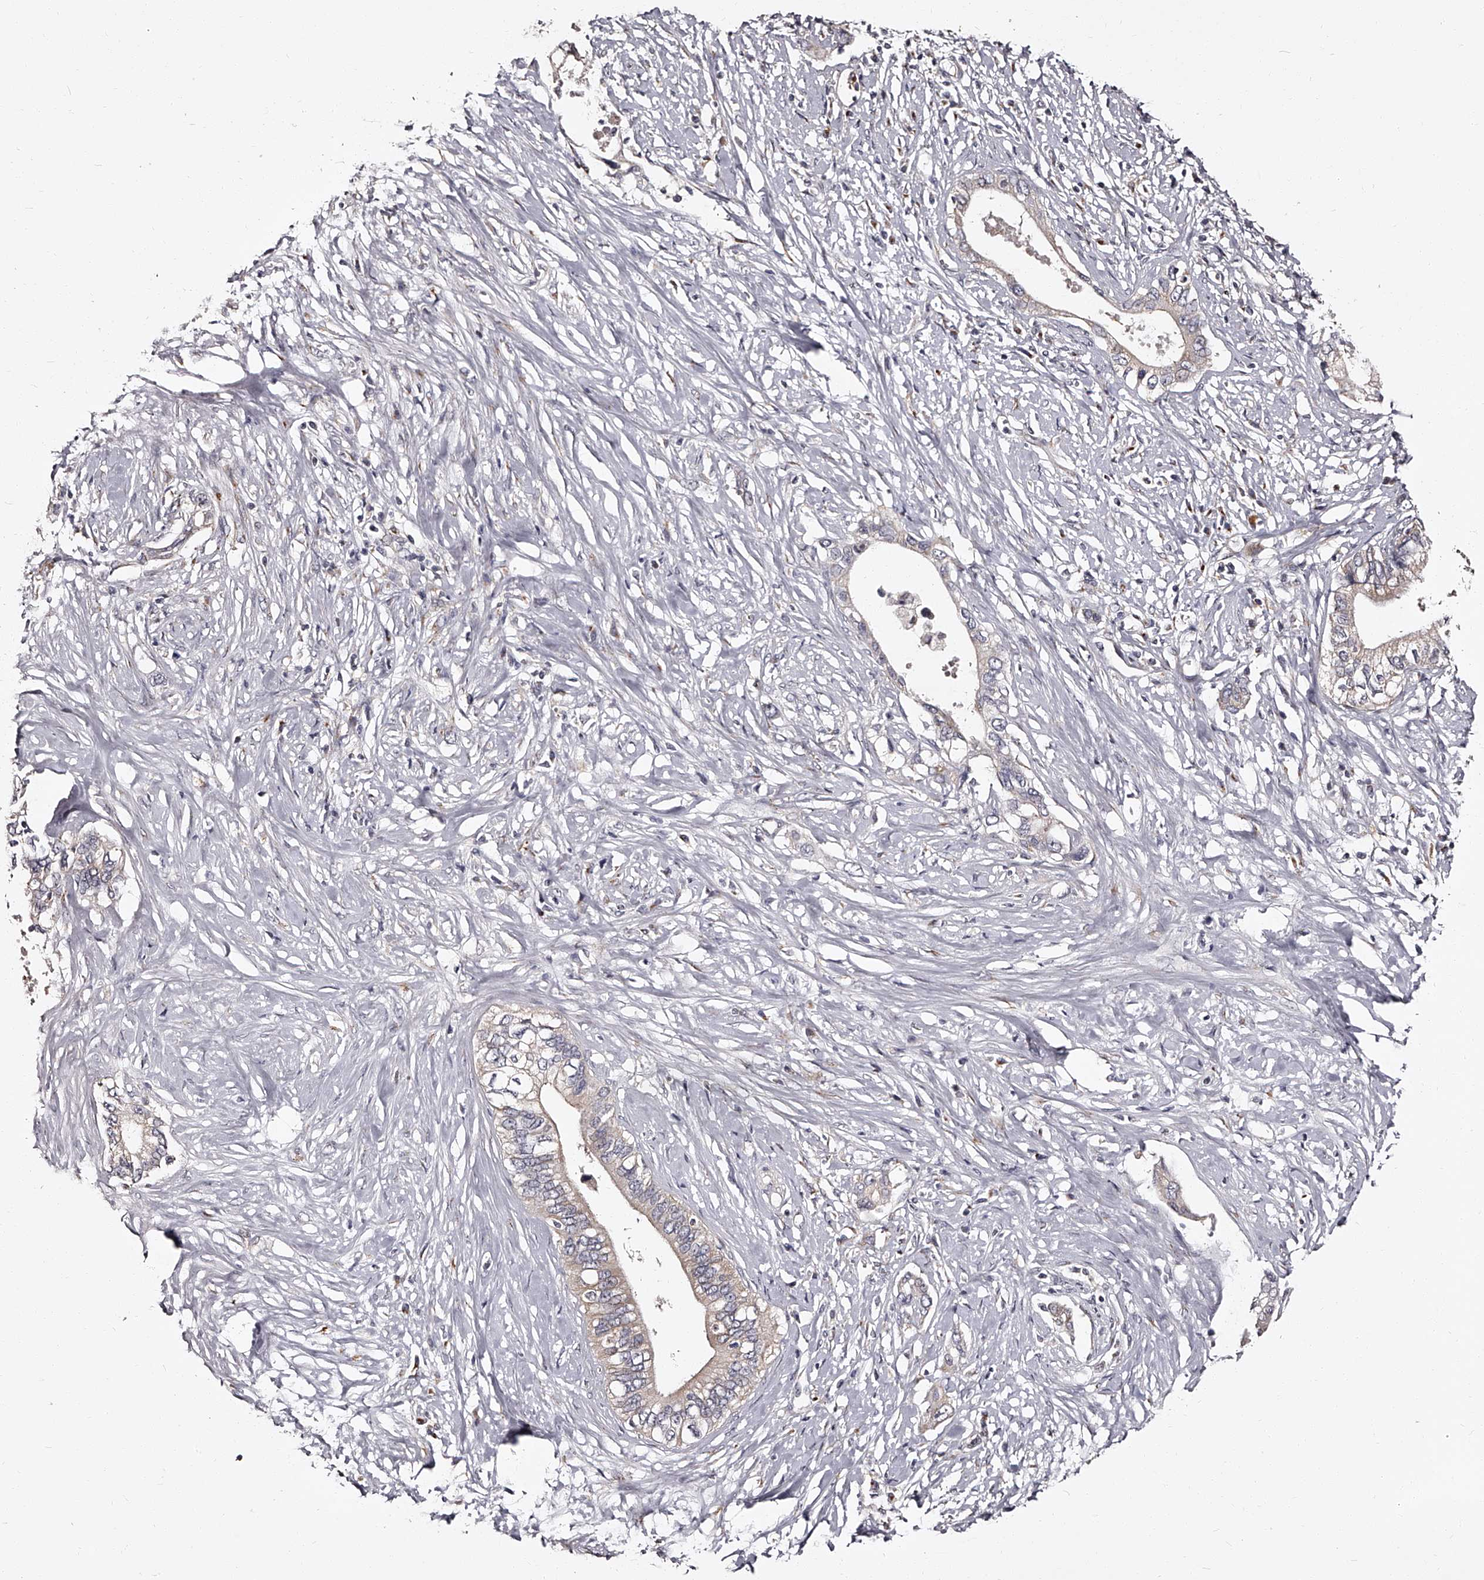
{"staining": {"intensity": "negative", "quantity": "none", "location": "none"}, "tissue": "pancreatic cancer", "cell_type": "Tumor cells", "image_type": "cancer", "snomed": [{"axis": "morphology", "description": "Normal tissue, NOS"}, {"axis": "morphology", "description": "Adenocarcinoma, NOS"}, {"axis": "topography", "description": "Pancreas"}, {"axis": "topography", "description": "Peripheral nerve tissue"}], "caption": "Immunohistochemical staining of pancreatic cancer demonstrates no significant expression in tumor cells.", "gene": "RSC1A1", "patient": {"sex": "male", "age": 59}}